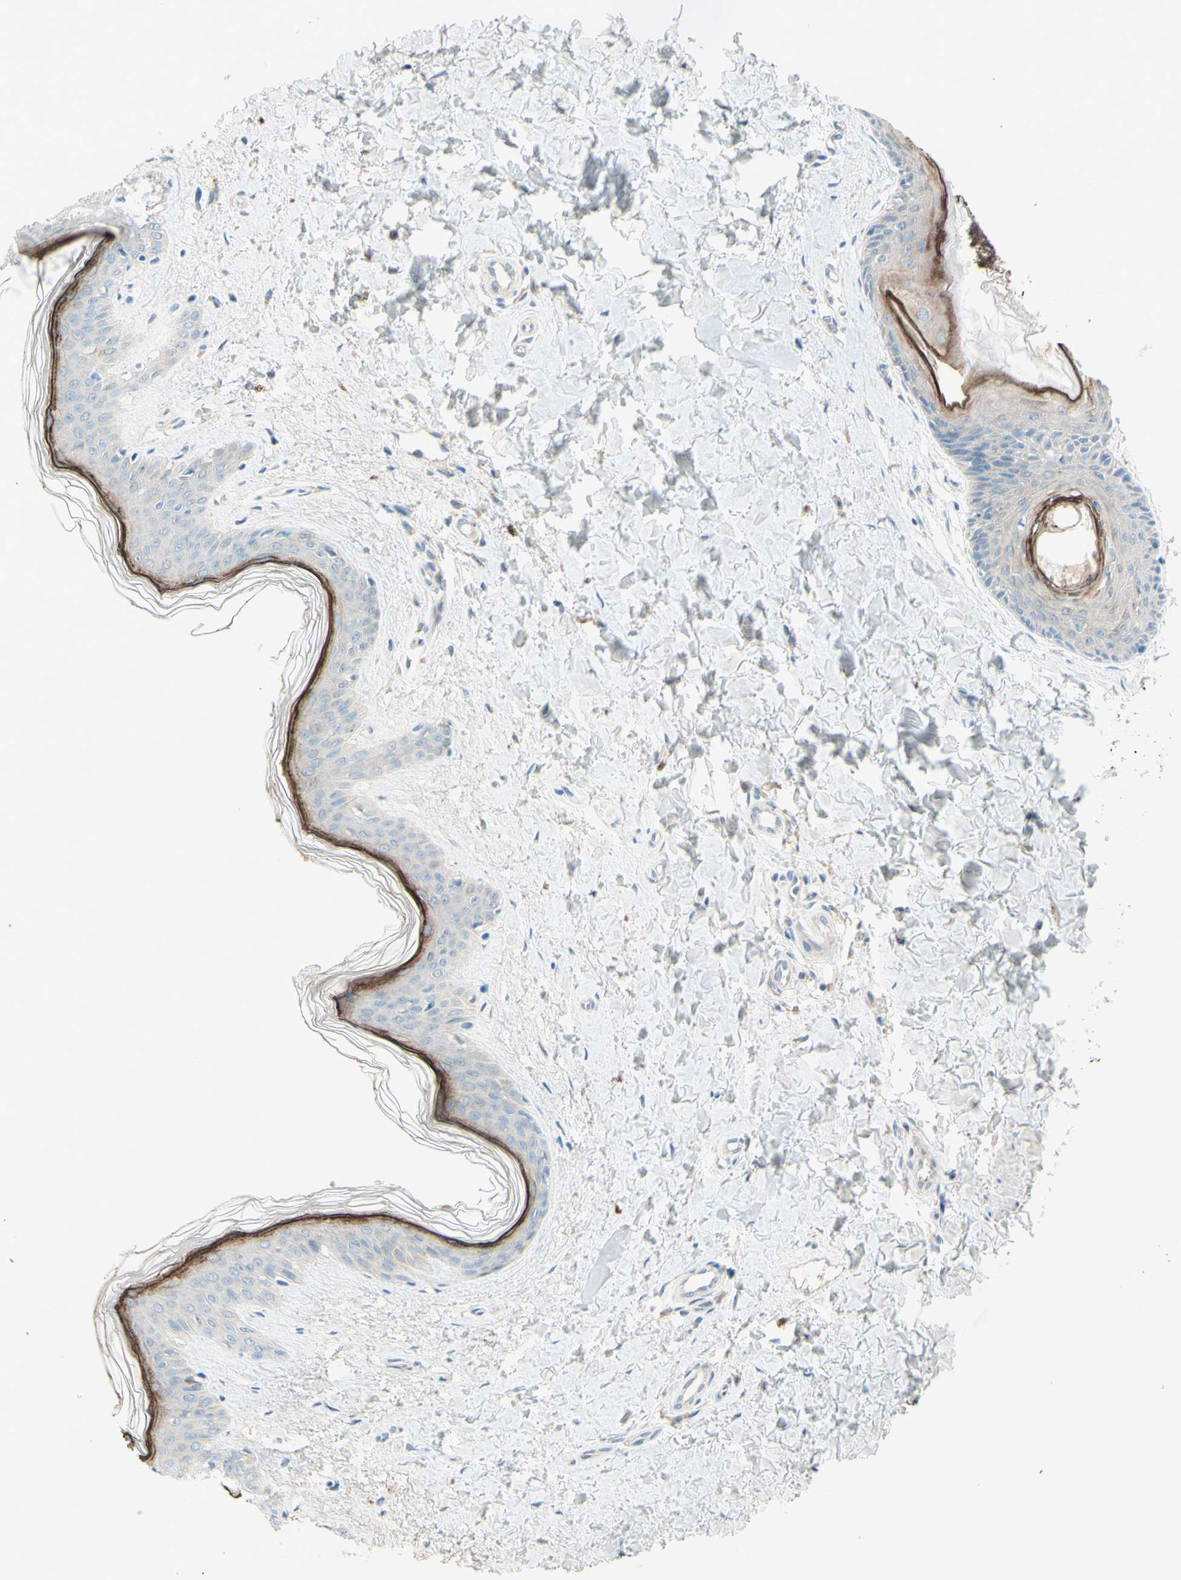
{"staining": {"intensity": "negative", "quantity": "none", "location": "none"}, "tissue": "skin", "cell_type": "Fibroblasts", "image_type": "normal", "snomed": [{"axis": "morphology", "description": "Normal tissue, NOS"}, {"axis": "topography", "description": "Skin"}], "caption": "A high-resolution micrograph shows immunohistochemistry staining of benign skin, which displays no significant staining in fibroblasts.", "gene": "IL2", "patient": {"sex": "female", "age": 41}}